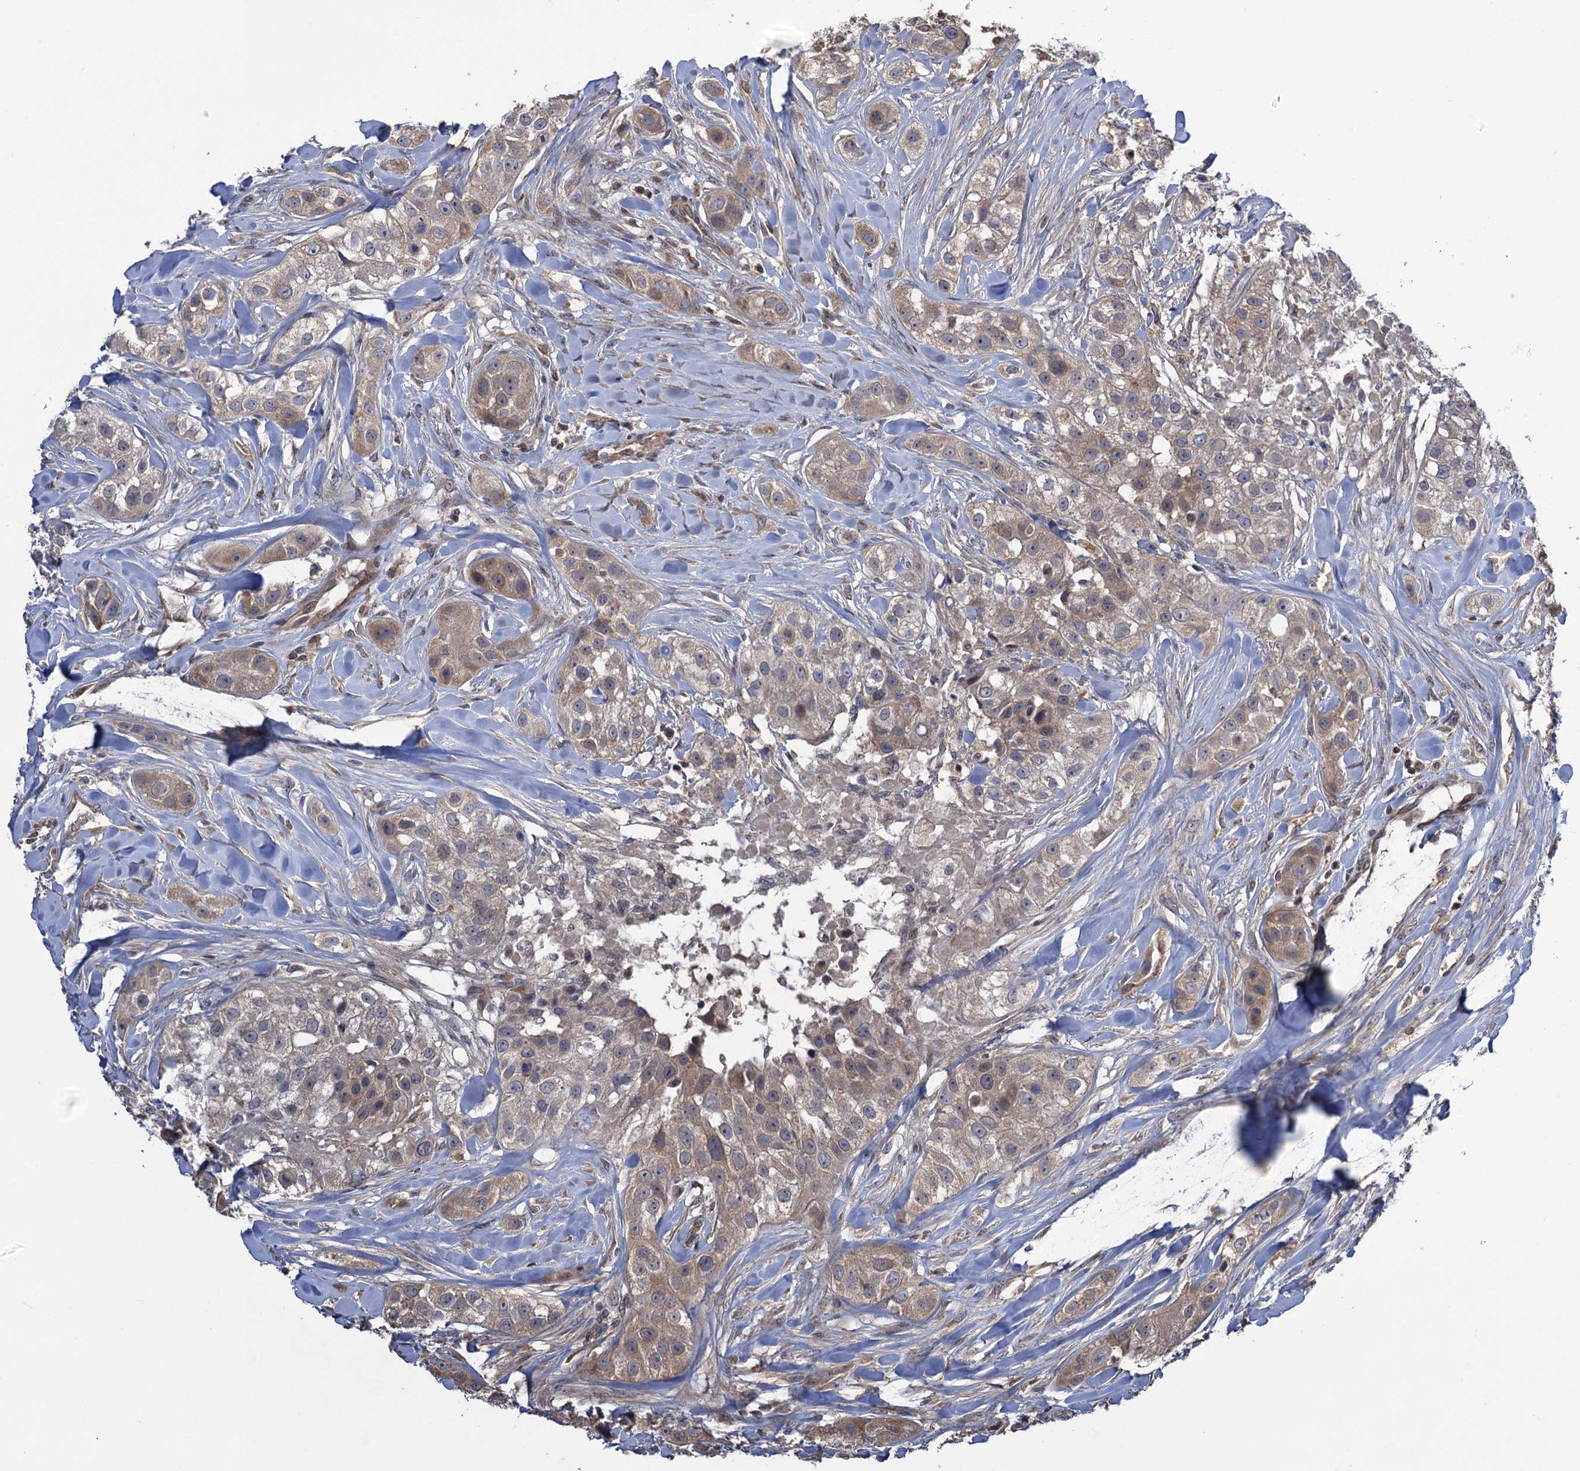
{"staining": {"intensity": "moderate", "quantity": "25%-75%", "location": "cytoplasmic/membranous"}, "tissue": "head and neck cancer", "cell_type": "Tumor cells", "image_type": "cancer", "snomed": [{"axis": "morphology", "description": "Normal tissue, NOS"}, {"axis": "morphology", "description": "Squamous cell carcinoma, NOS"}, {"axis": "topography", "description": "Skeletal muscle"}, {"axis": "topography", "description": "Head-Neck"}], "caption": "DAB immunohistochemical staining of human head and neck cancer (squamous cell carcinoma) exhibits moderate cytoplasmic/membranous protein expression in about 25%-75% of tumor cells.", "gene": "WDR88", "patient": {"sex": "male", "age": 51}}